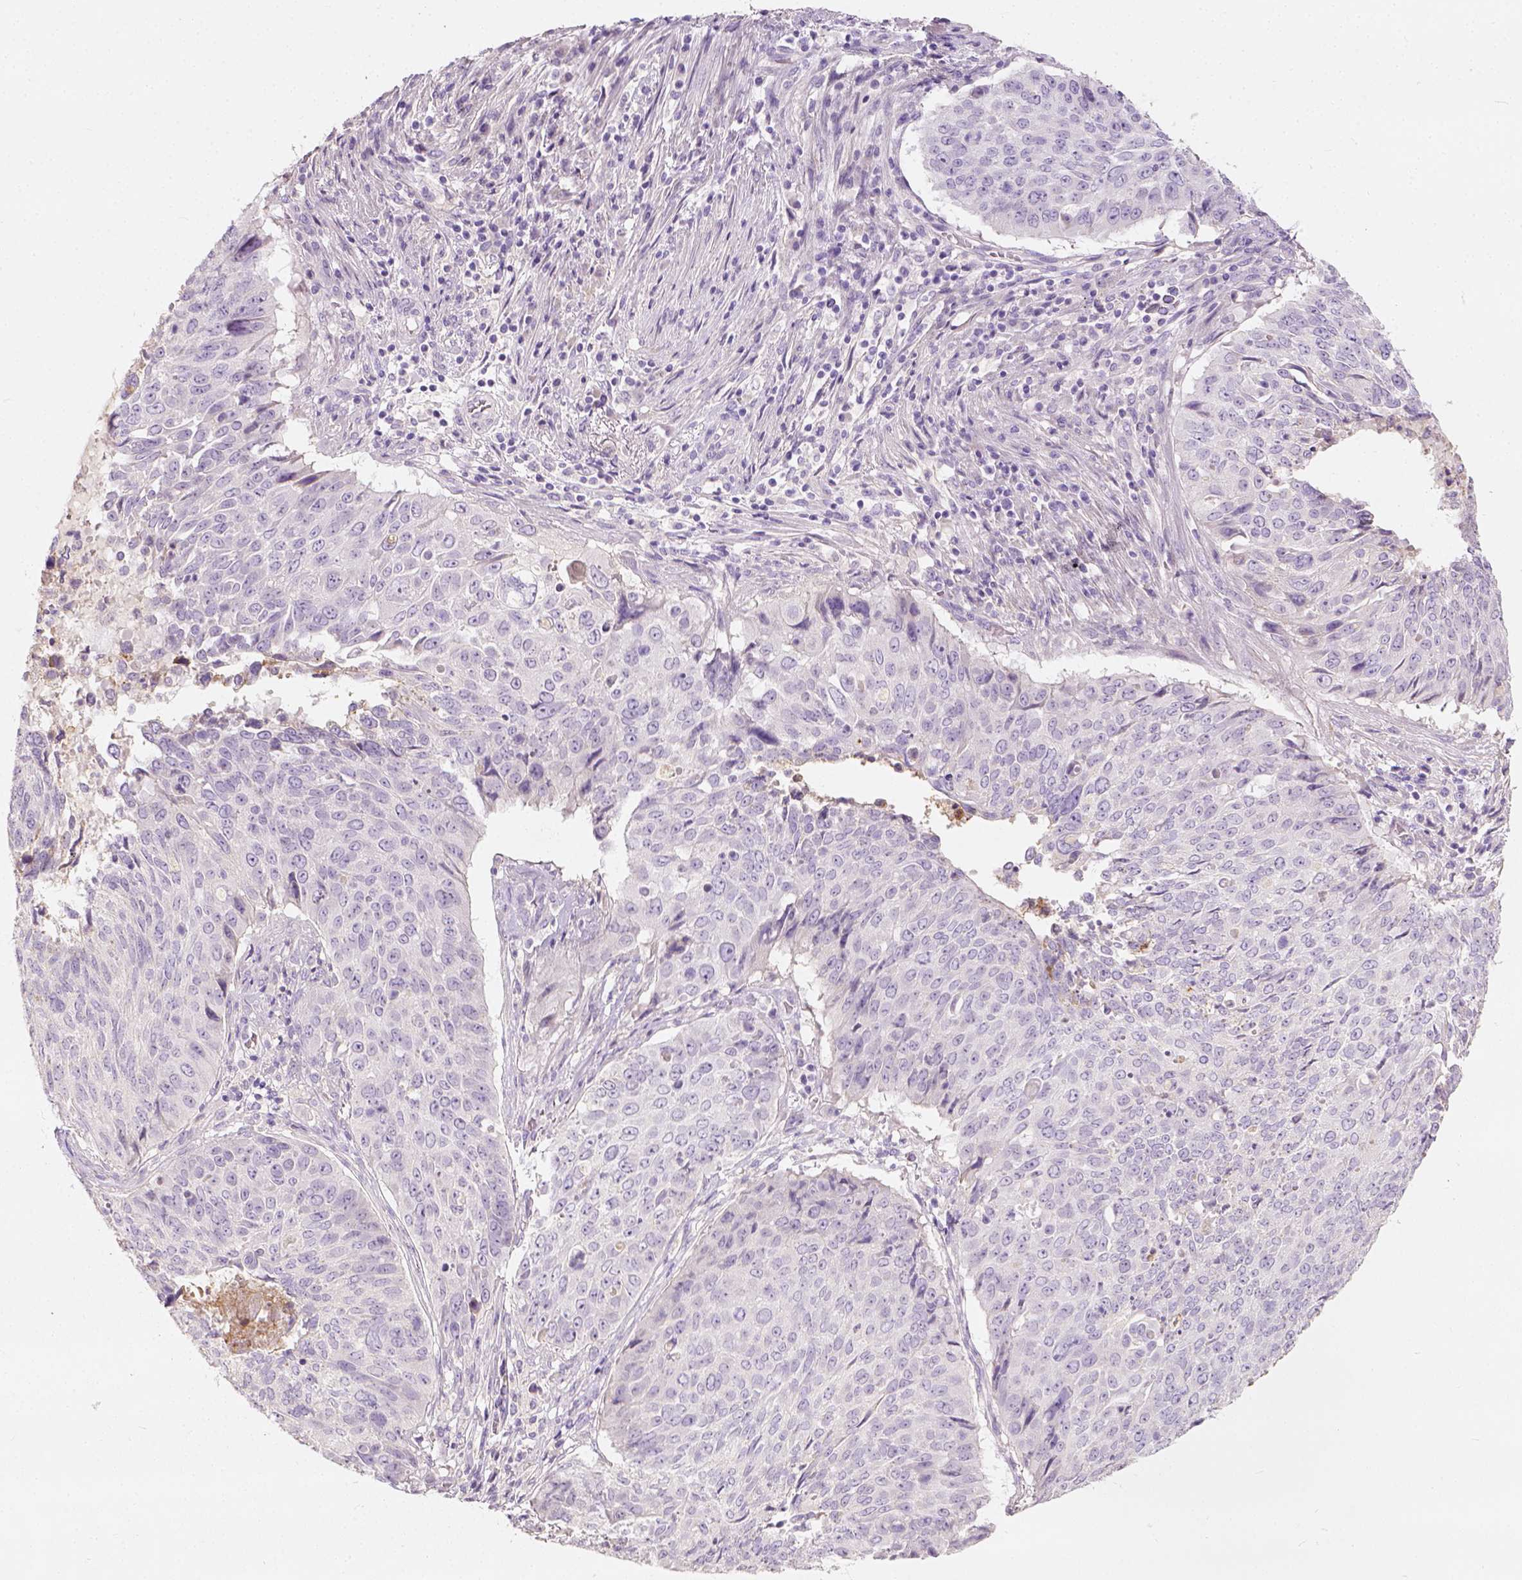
{"staining": {"intensity": "negative", "quantity": "none", "location": "none"}, "tissue": "lung cancer", "cell_type": "Tumor cells", "image_type": "cancer", "snomed": [{"axis": "morphology", "description": "Normal tissue, NOS"}, {"axis": "morphology", "description": "Squamous cell carcinoma, NOS"}, {"axis": "topography", "description": "Bronchus"}, {"axis": "topography", "description": "Lung"}], "caption": "The image exhibits no staining of tumor cells in lung squamous cell carcinoma. Nuclei are stained in blue.", "gene": "DHCR24", "patient": {"sex": "male", "age": 64}}